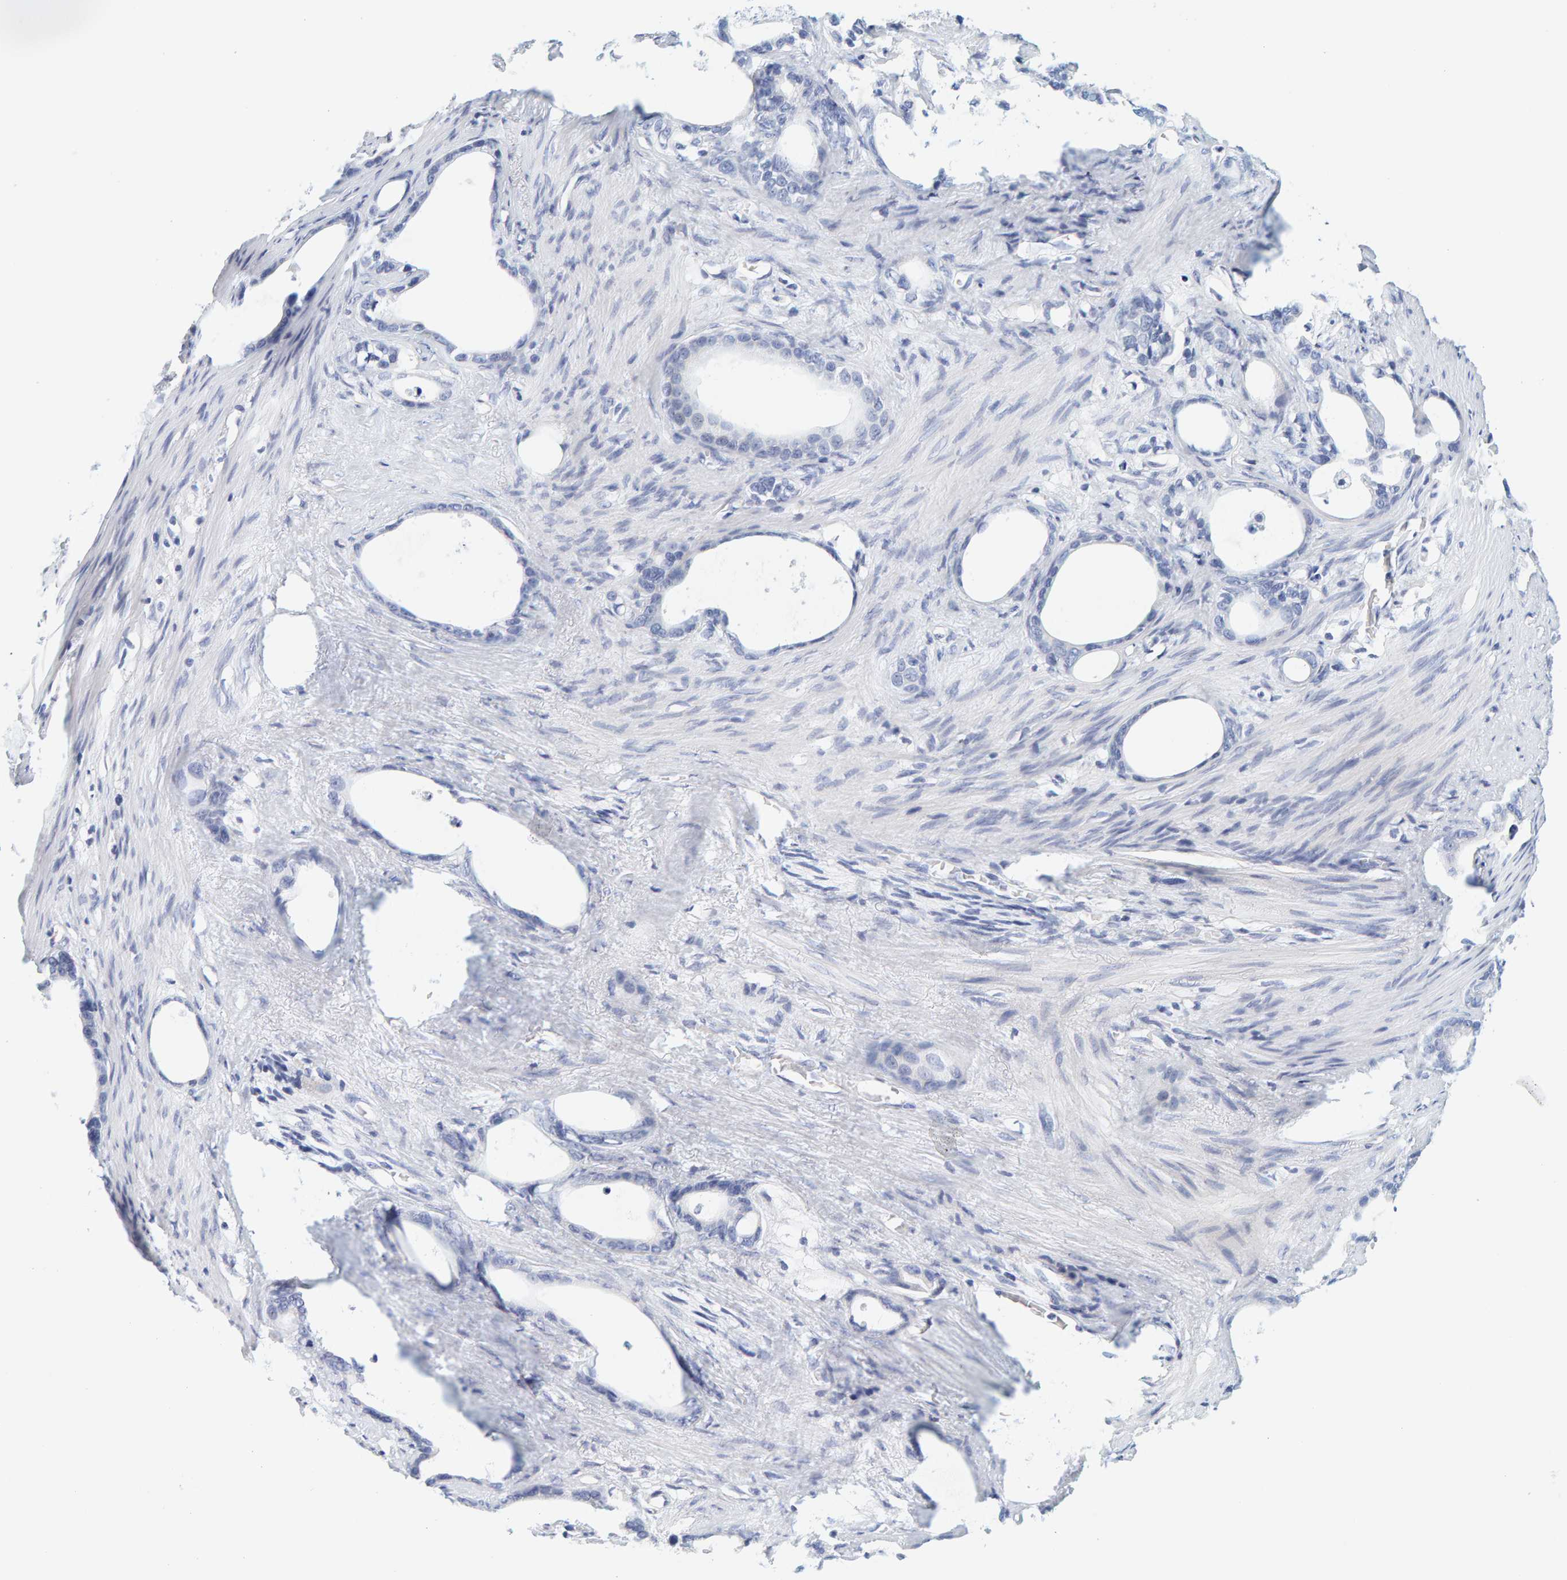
{"staining": {"intensity": "negative", "quantity": "none", "location": "none"}, "tissue": "stomach cancer", "cell_type": "Tumor cells", "image_type": "cancer", "snomed": [{"axis": "morphology", "description": "Adenocarcinoma, NOS"}, {"axis": "topography", "description": "Stomach"}], "caption": "An image of stomach cancer (adenocarcinoma) stained for a protein demonstrates no brown staining in tumor cells.", "gene": "MOG", "patient": {"sex": "female", "age": 75}}